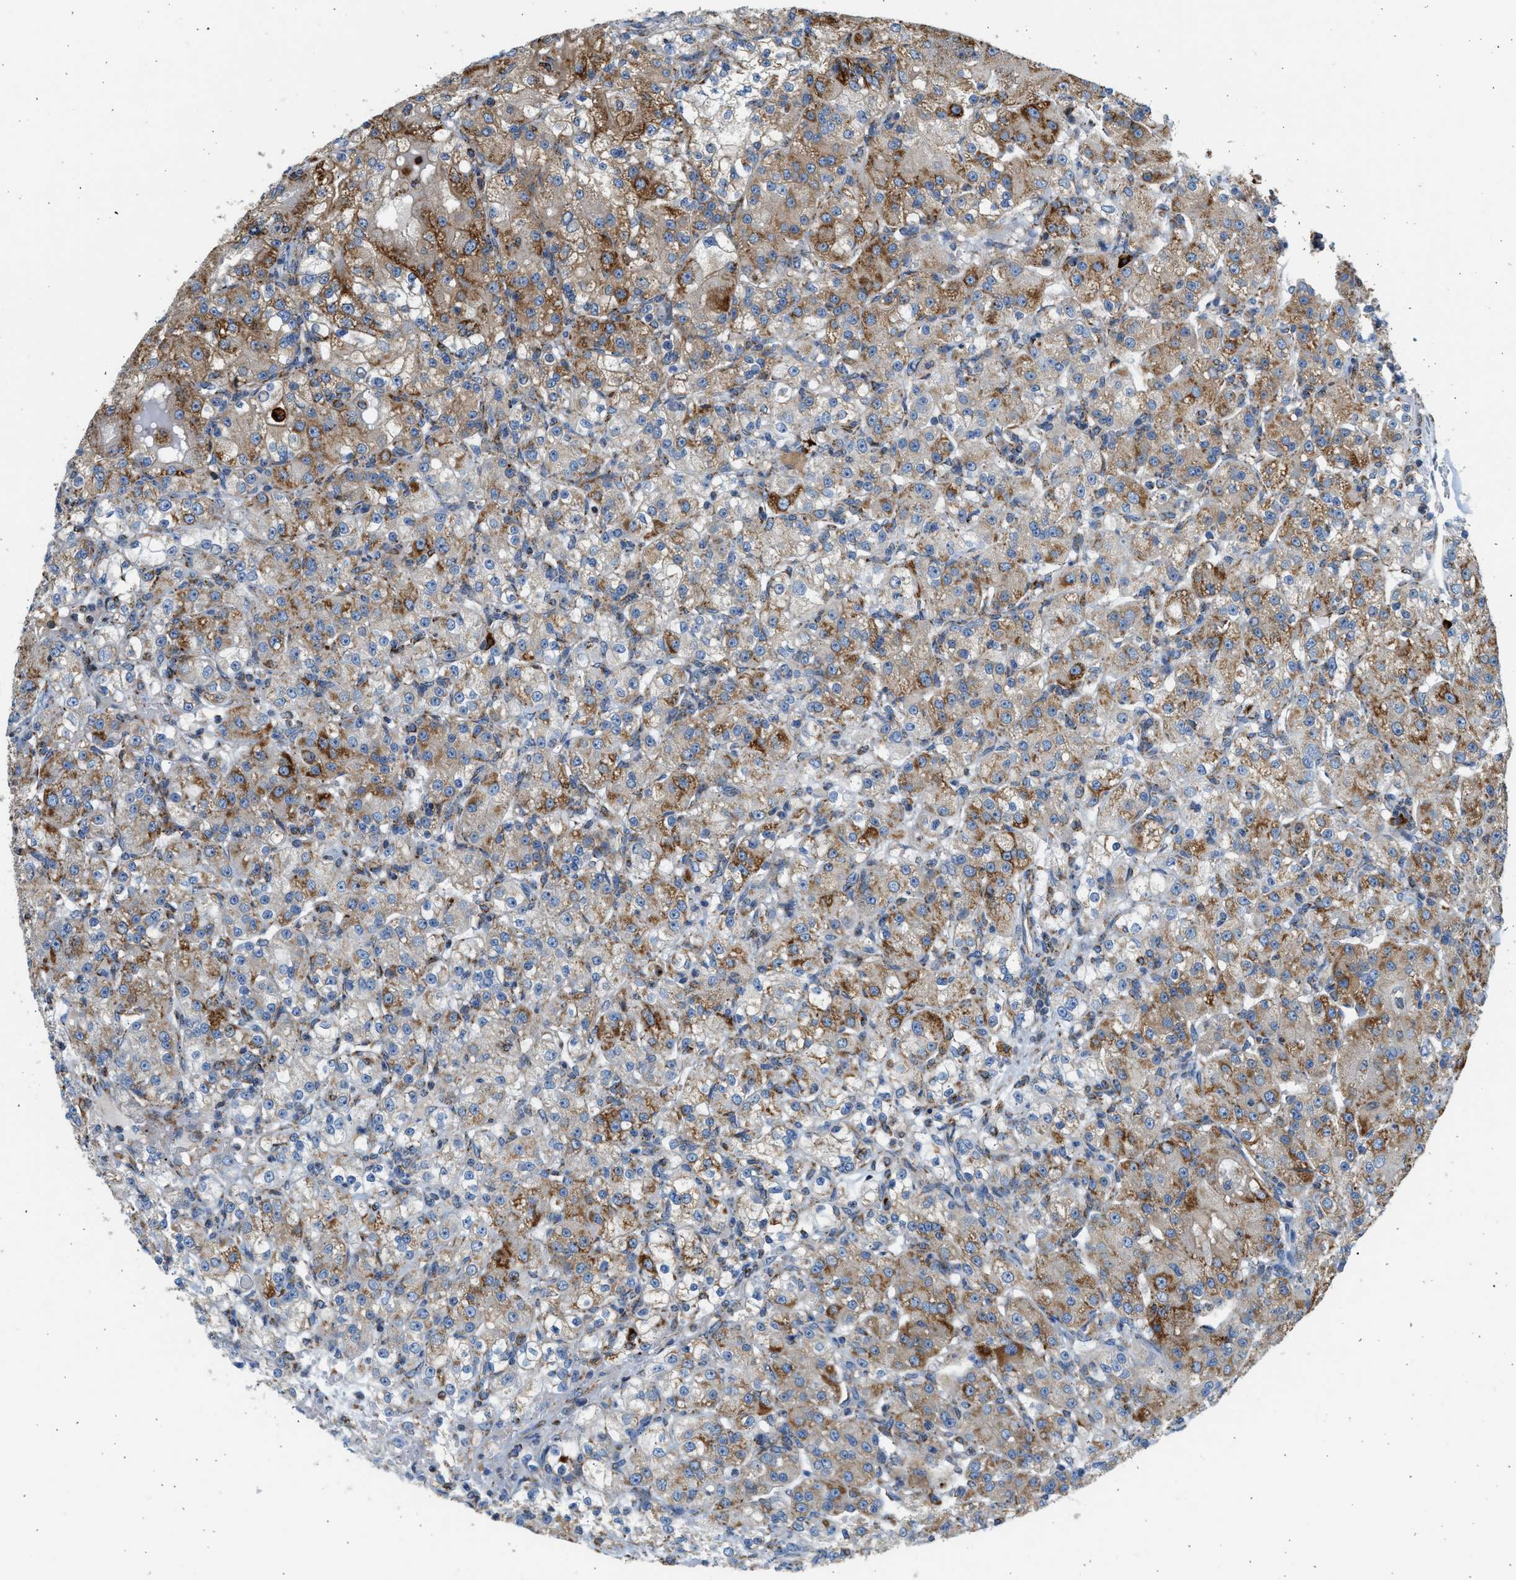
{"staining": {"intensity": "moderate", "quantity": ">75%", "location": "cytoplasmic/membranous"}, "tissue": "renal cancer", "cell_type": "Tumor cells", "image_type": "cancer", "snomed": [{"axis": "morphology", "description": "Normal tissue, NOS"}, {"axis": "morphology", "description": "Adenocarcinoma, NOS"}, {"axis": "topography", "description": "Kidney"}], "caption": "Adenocarcinoma (renal) tissue displays moderate cytoplasmic/membranous expression in about >75% of tumor cells, visualized by immunohistochemistry.", "gene": "KCNMB3", "patient": {"sex": "male", "age": 61}}